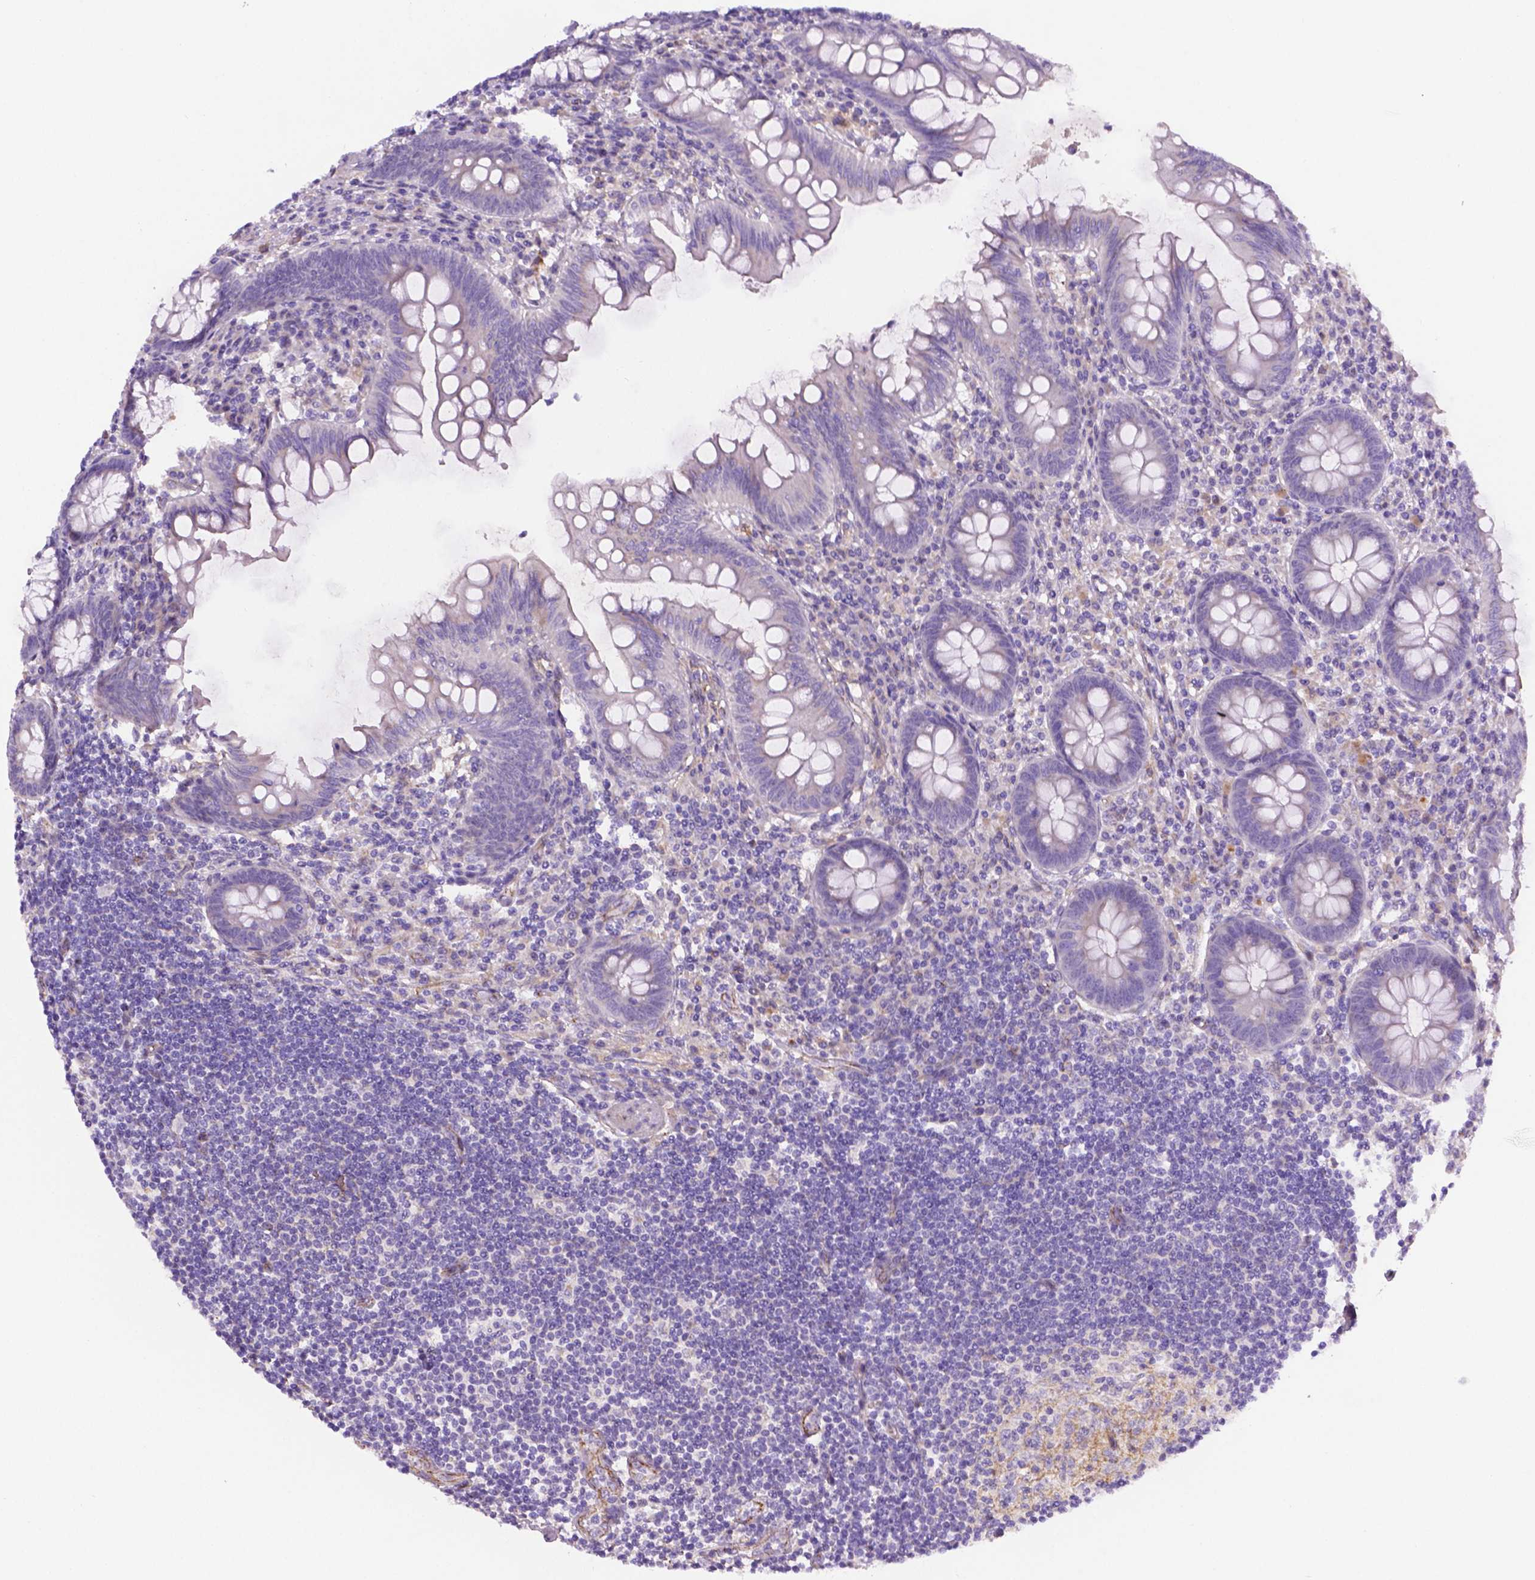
{"staining": {"intensity": "negative", "quantity": "none", "location": "none"}, "tissue": "appendix", "cell_type": "Glandular cells", "image_type": "normal", "snomed": [{"axis": "morphology", "description": "Normal tissue, NOS"}, {"axis": "topography", "description": "Appendix"}], "caption": "Immunohistochemistry (IHC) photomicrograph of unremarkable human appendix stained for a protein (brown), which shows no expression in glandular cells.", "gene": "CCER2", "patient": {"sex": "female", "age": 57}}